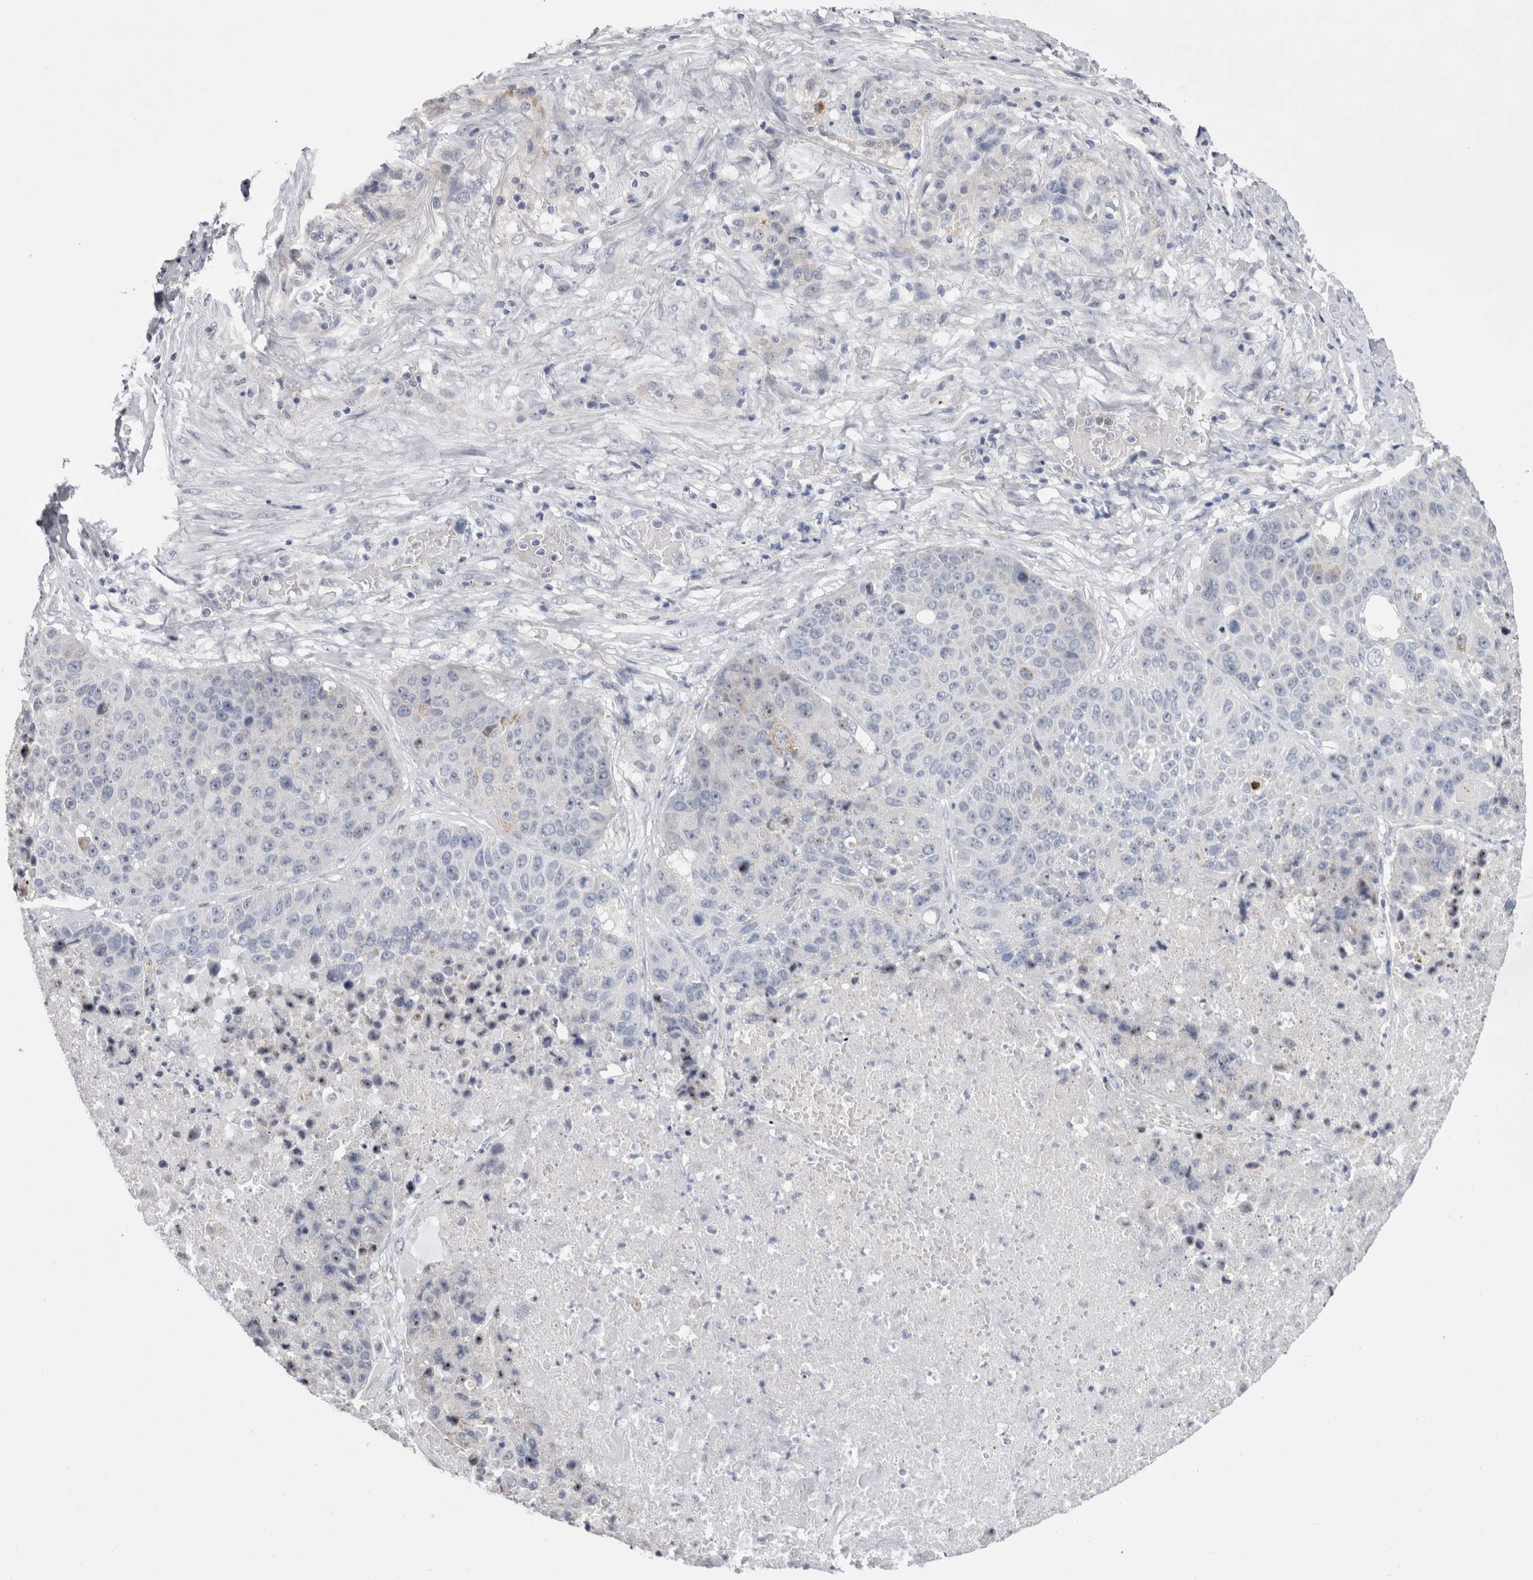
{"staining": {"intensity": "negative", "quantity": "none", "location": "none"}, "tissue": "lung cancer", "cell_type": "Tumor cells", "image_type": "cancer", "snomed": [{"axis": "morphology", "description": "Squamous cell carcinoma, NOS"}, {"axis": "topography", "description": "Lung"}], "caption": "Immunohistochemistry image of squamous cell carcinoma (lung) stained for a protein (brown), which reveals no staining in tumor cells. The staining was performed using DAB to visualize the protein expression in brown, while the nuclei were stained in blue with hematoxylin (Magnification: 20x).", "gene": "PWP2", "patient": {"sex": "male", "age": 61}}